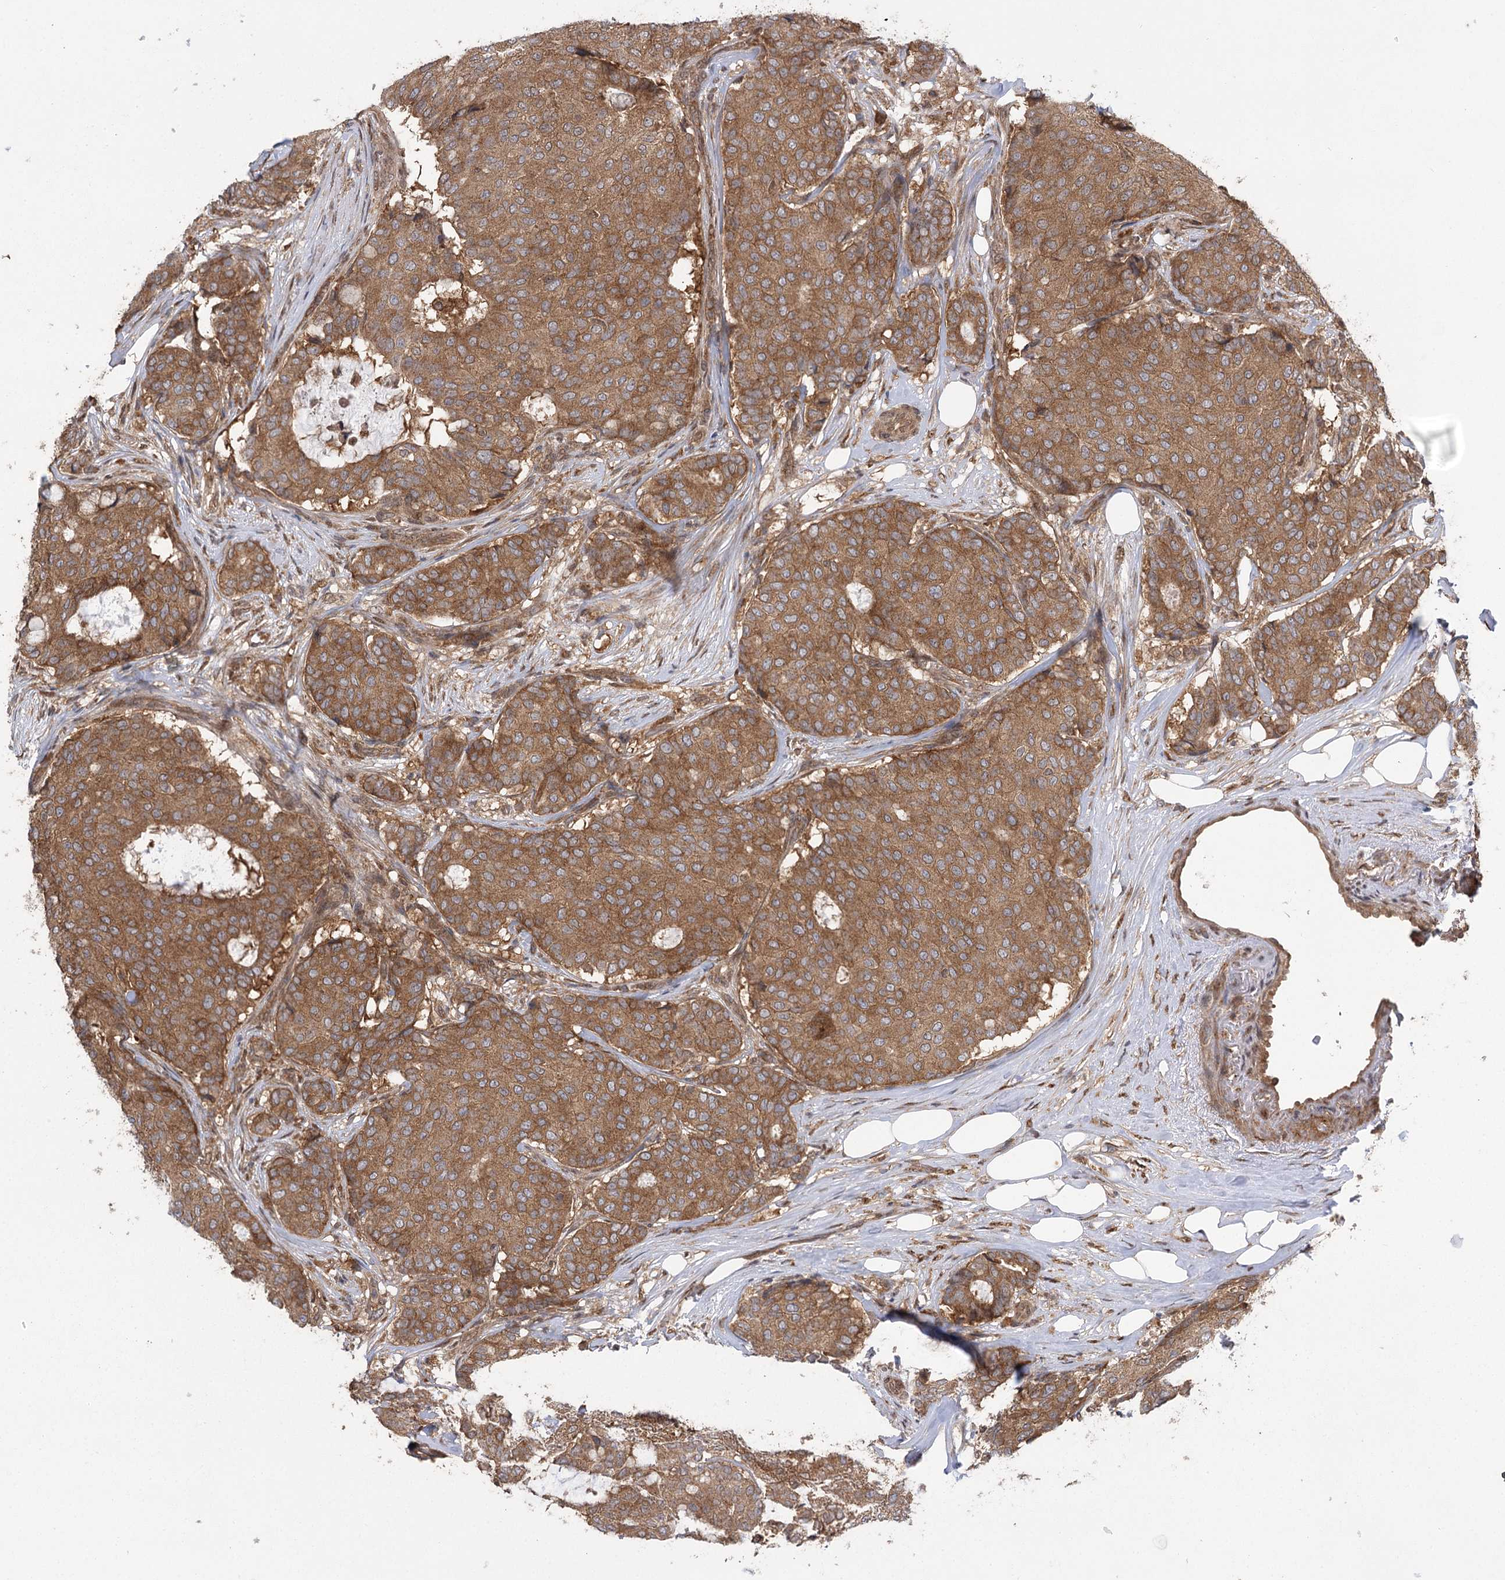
{"staining": {"intensity": "moderate", "quantity": ">75%", "location": "cytoplasmic/membranous"}, "tissue": "breast cancer", "cell_type": "Tumor cells", "image_type": "cancer", "snomed": [{"axis": "morphology", "description": "Duct carcinoma"}, {"axis": "topography", "description": "Breast"}], "caption": "A brown stain labels moderate cytoplasmic/membranous positivity of a protein in breast infiltrating ductal carcinoma tumor cells. (DAB IHC with brightfield microscopy, high magnification).", "gene": "C12orf4", "patient": {"sex": "female", "age": 75}}